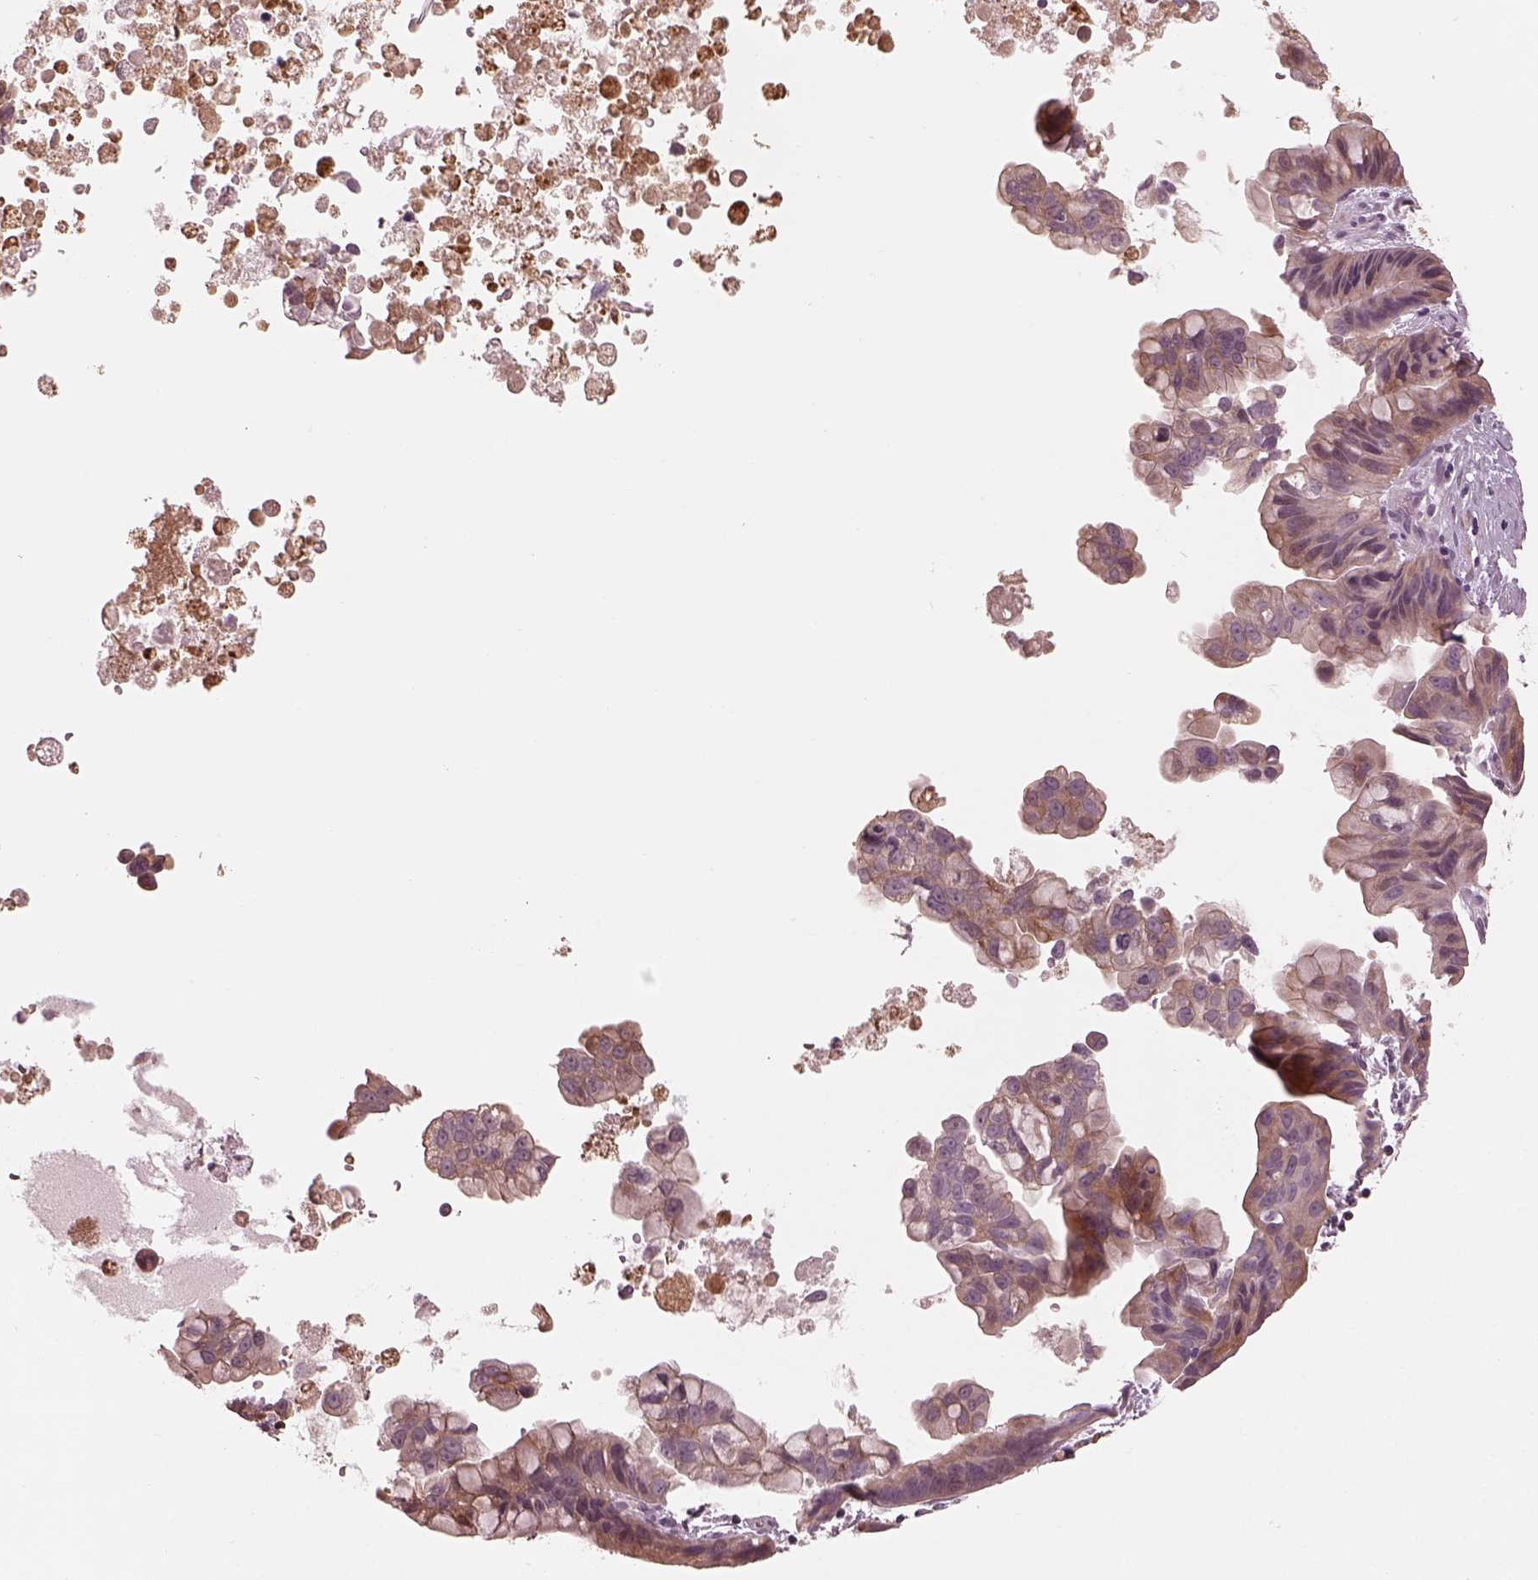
{"staining": {"intensity": "moderate", "quantity": "25%-75%", "location": "cytoplasmic/membranous"}, "tissue": "ovarian cancer", "cell_type": "Tumor cells", "image_type": "cancer", "snomed": [{"axis": "morphology", "description": "Cystadenocarcinoma, mucinous, NOS"}, {"axis": "topography", "description": "Ovary"}], "caption": "Immunohistochemical staining of ovarian cancer (mucinous cystadenocarcinoma) demonstrates medium levels of moderate cytoplasmic/membranous protein positivity in approximately 25%-75% of tumor cells.", "gene": "SLC25A46", "patient": {"sex": "female", "age": 76}}